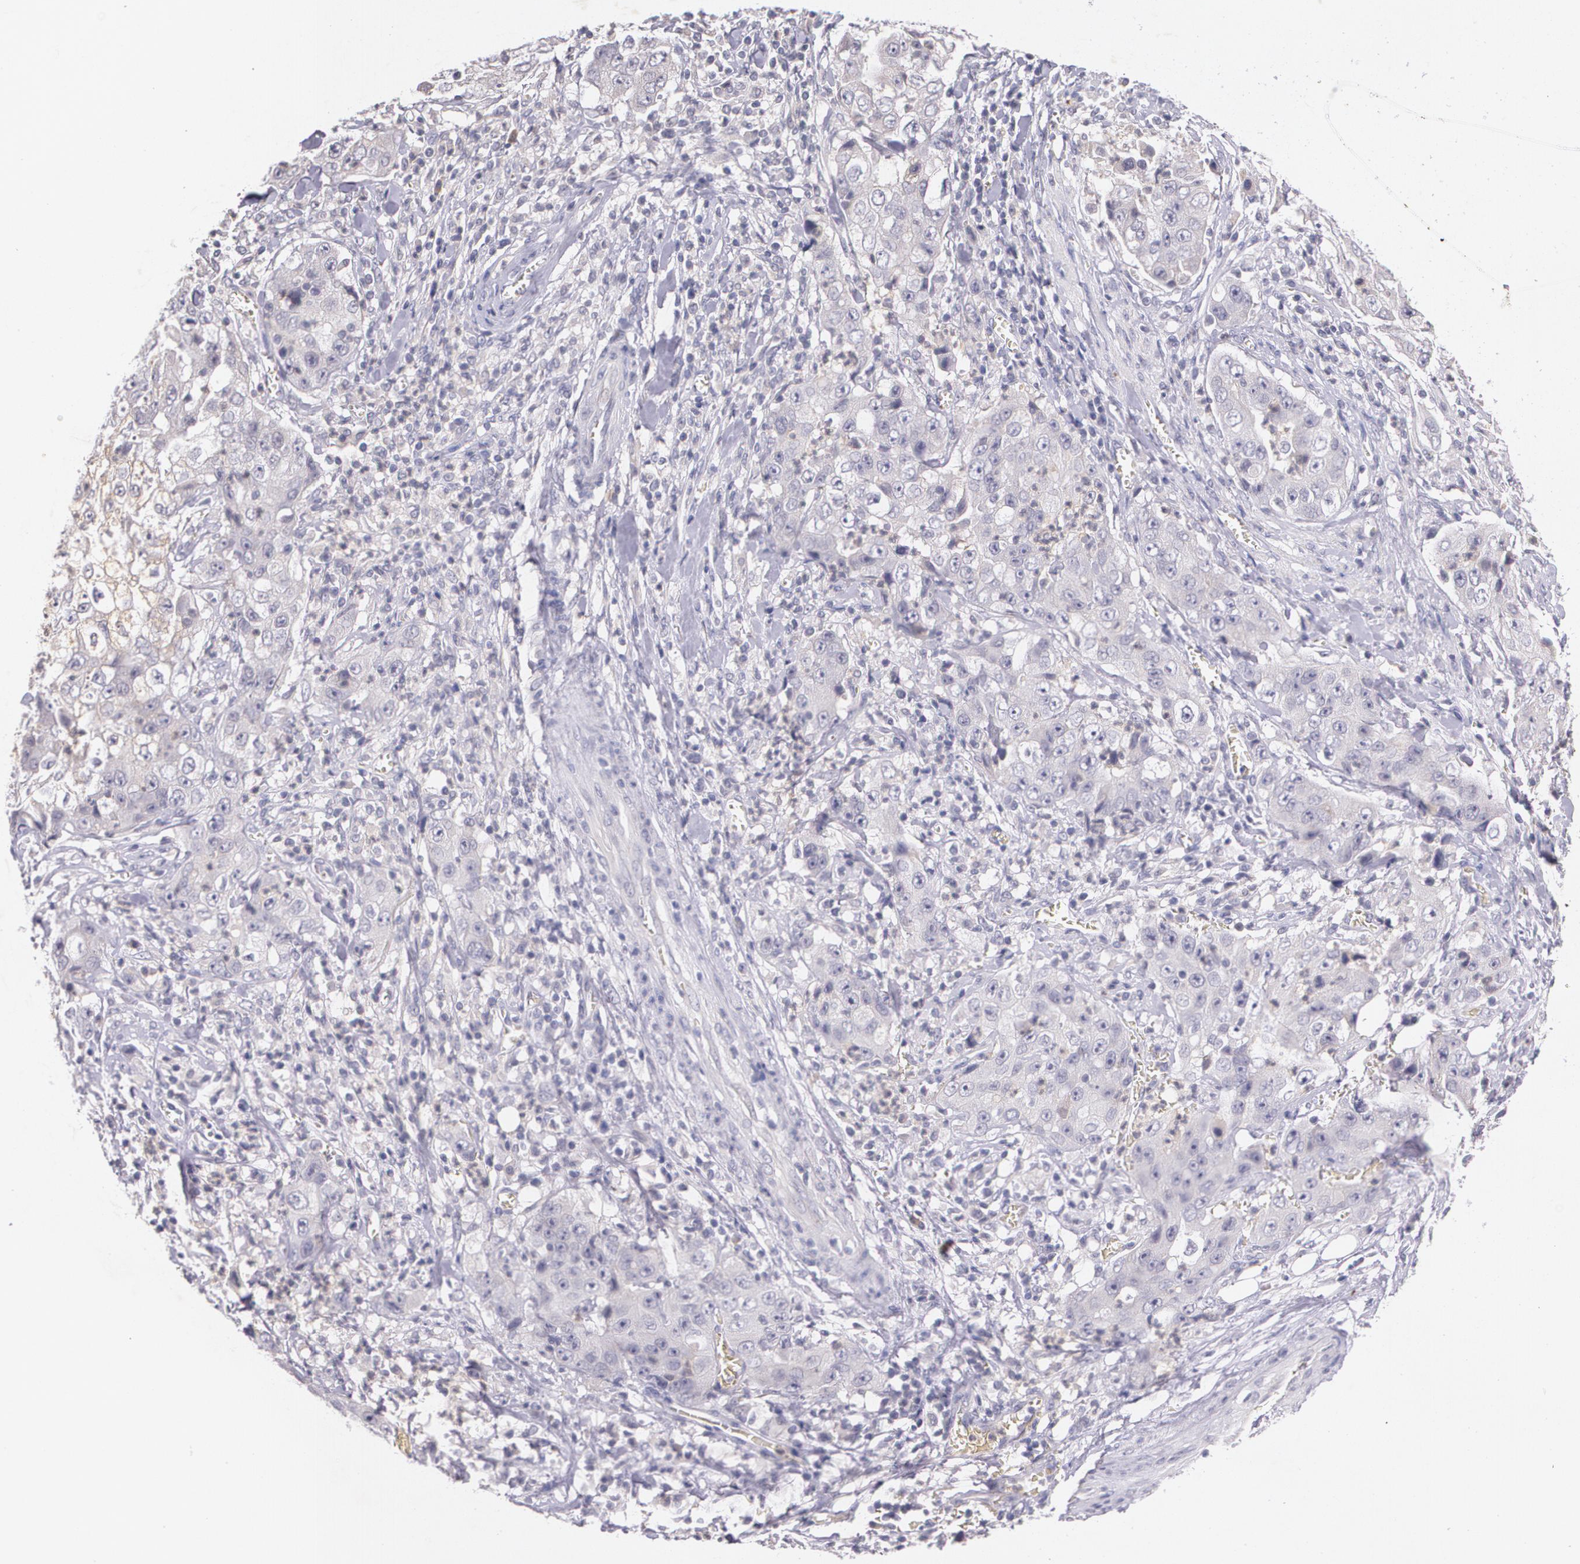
{"staining": {"intensity": "negative", "quantity": "none", "location": "none"}, "tissue": "lung cancer", "cell_type": "Tumor cells", "image_type": "cancer", "snomed": [{"axis": "morphology", "description": "Squamous cell carcinoma, NOS"}, {"axis": "topography", "description": "Lung"}], "caption": "Squamous cell carcinoma (lung) was stained to show a protein in brown. There is no significant expression in tumor cells. Nuclei are stained in blue.", "gene": "TM4SF1", "patient": {"sex": "male", "age": 64}}